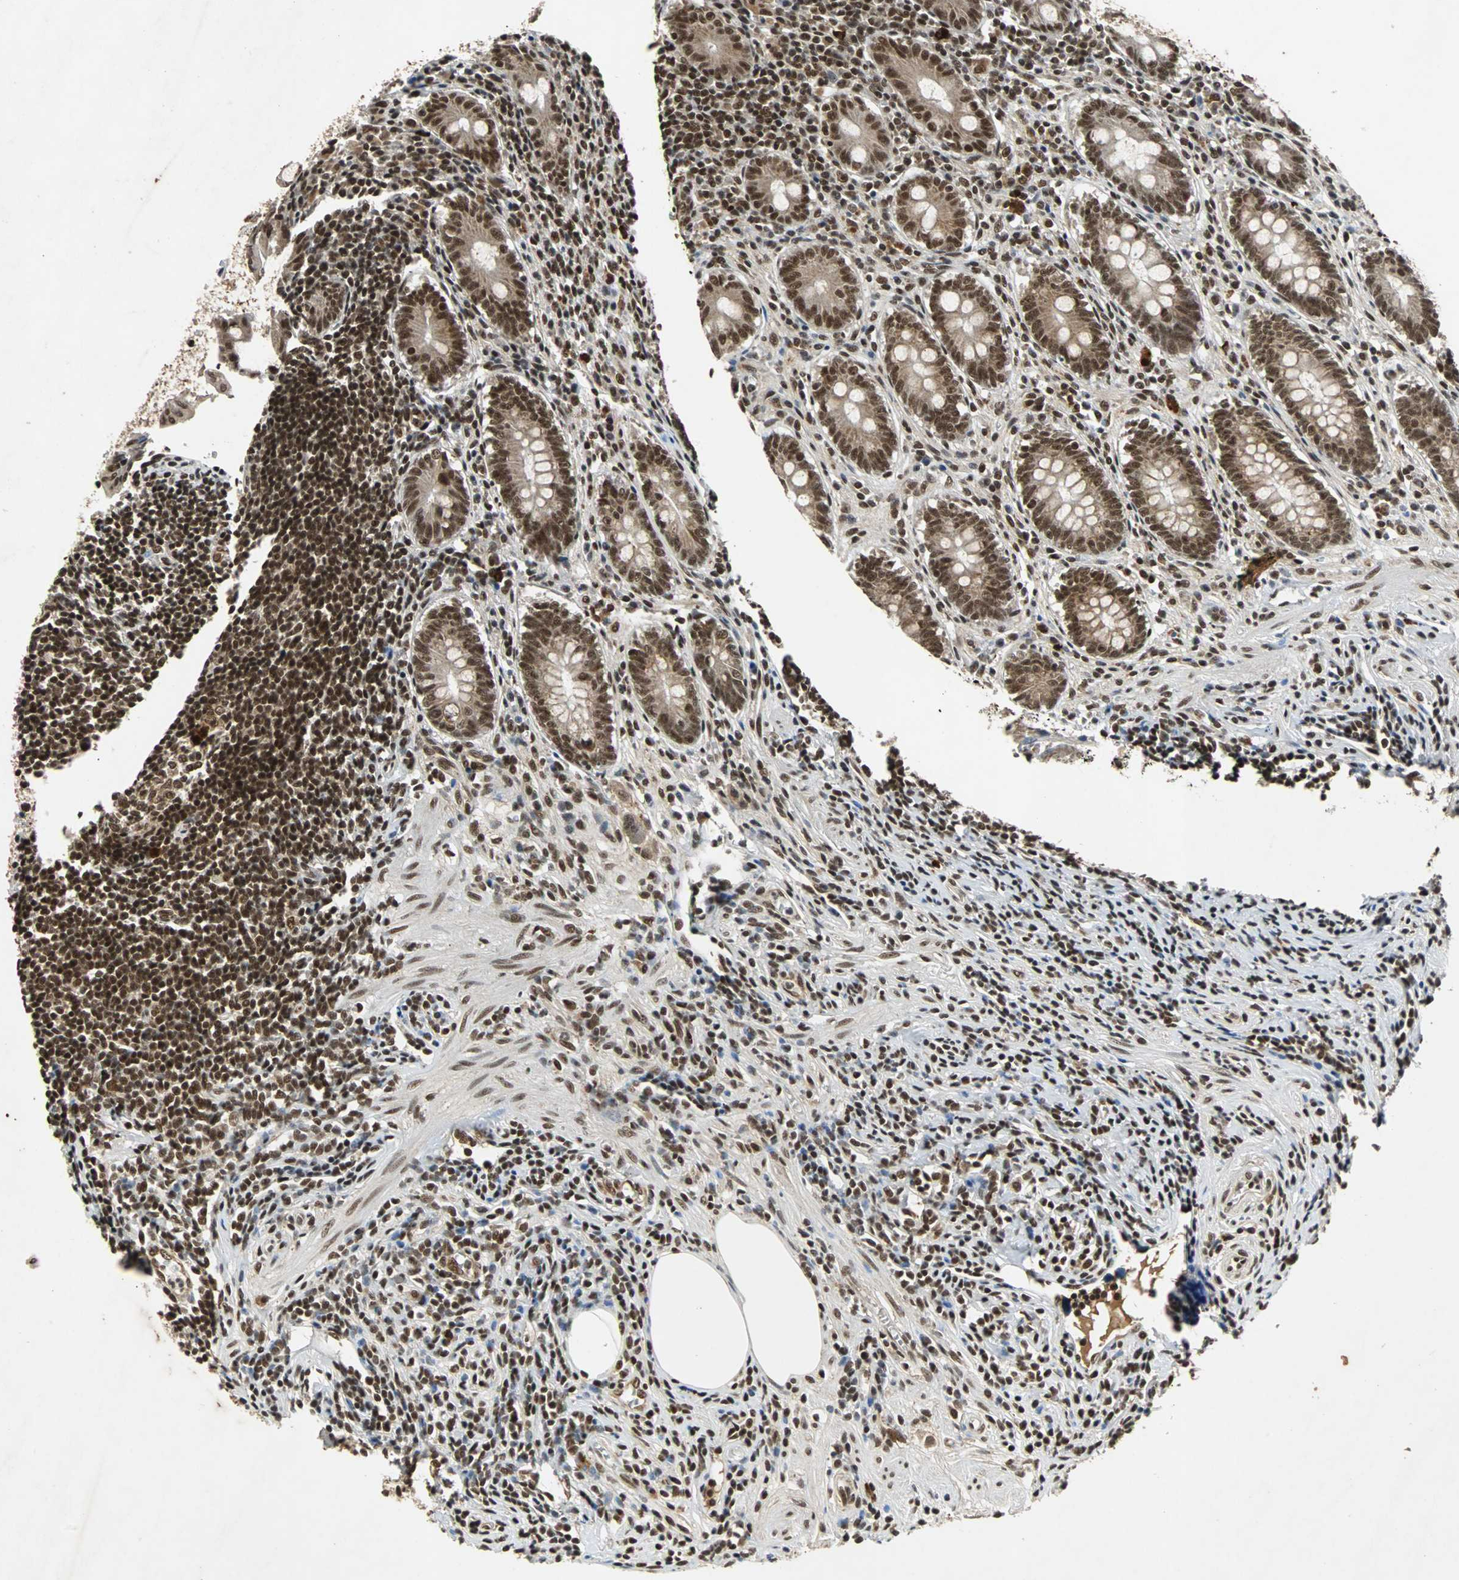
{"staining": {"intensity": "strong", "quantity": ">75%", "location": "nuclear"}, "tissue": "appendix", "cell_type": "Glandular cells", "image_type": "normal", "snomed": [{"axis": "morphology", "description": "Normal tissue, NOS"}, {"axis": "topography", "description": "Appendix"}], "caption": "IHC staining of unremarkable appendix, which reveals high levels of strong nuclear positivity in about >75% of glandular cells indicating strong nuclear protein positivity. The staining was performed using DAB (brown) for protein detection and nuclei were counterstained in hematoxylin (blue).", "gene": "TAF5", "patient": {"sex": "female", "age": 50}}